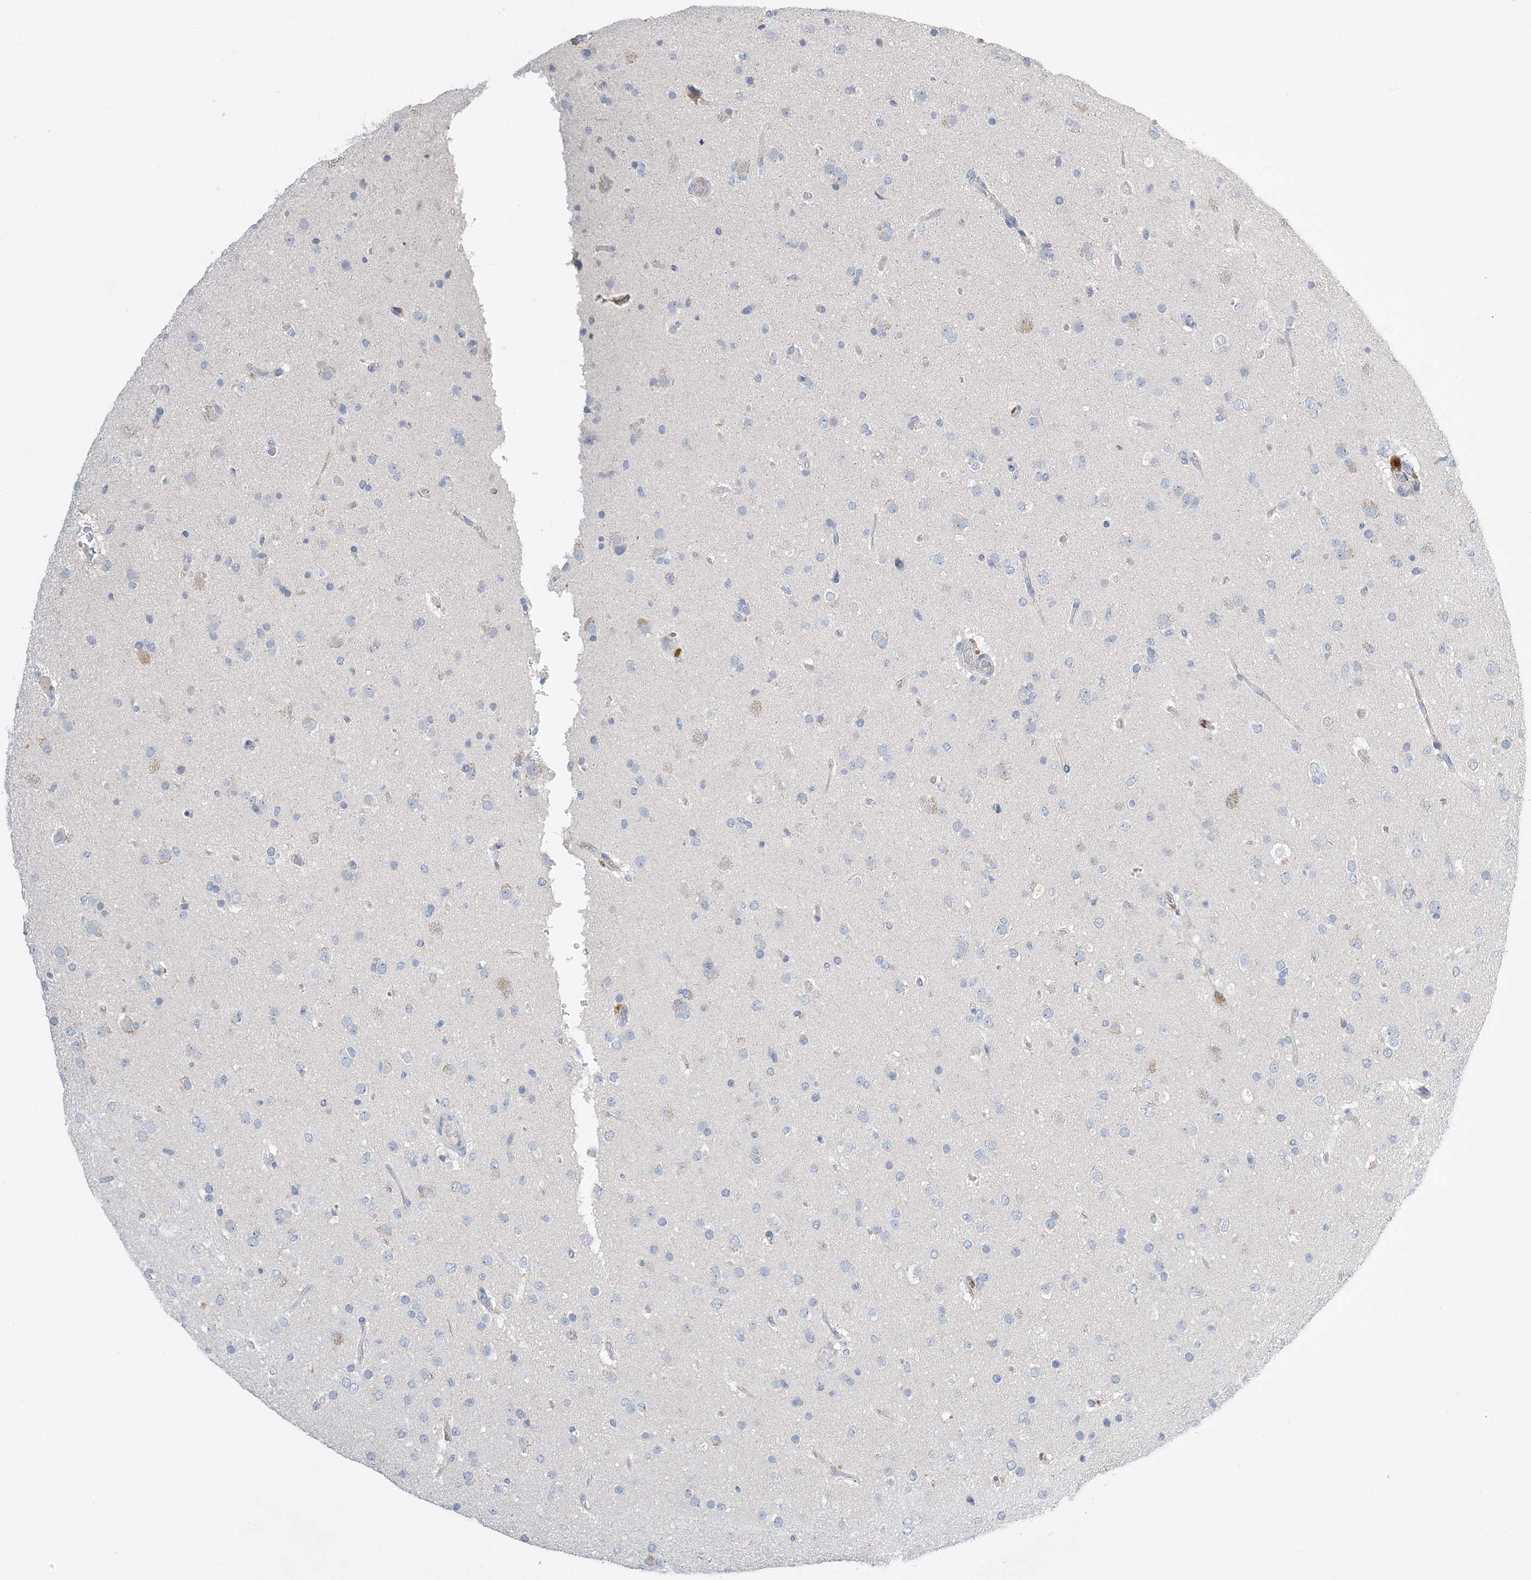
{"staining": {"intensity": "negative", "quantity": "none", "location": "none"}, "tissue": "glioma", "cell_type": "Tumor cells", "image_type": "cancer", "snomed": [{"axis": "morphology", "description": "Glioma, malignant, Low grade"}, {"axis": "topography", "description": "Brain"}], "caption": "There is no significant positivity in tumor cells of glioma. (DAB immunohistochemistry (IHC) visualized using brightfield microscopy, high magnification).", "gene": "KPRP", "patient": {"sex": "male", "age": 65}}